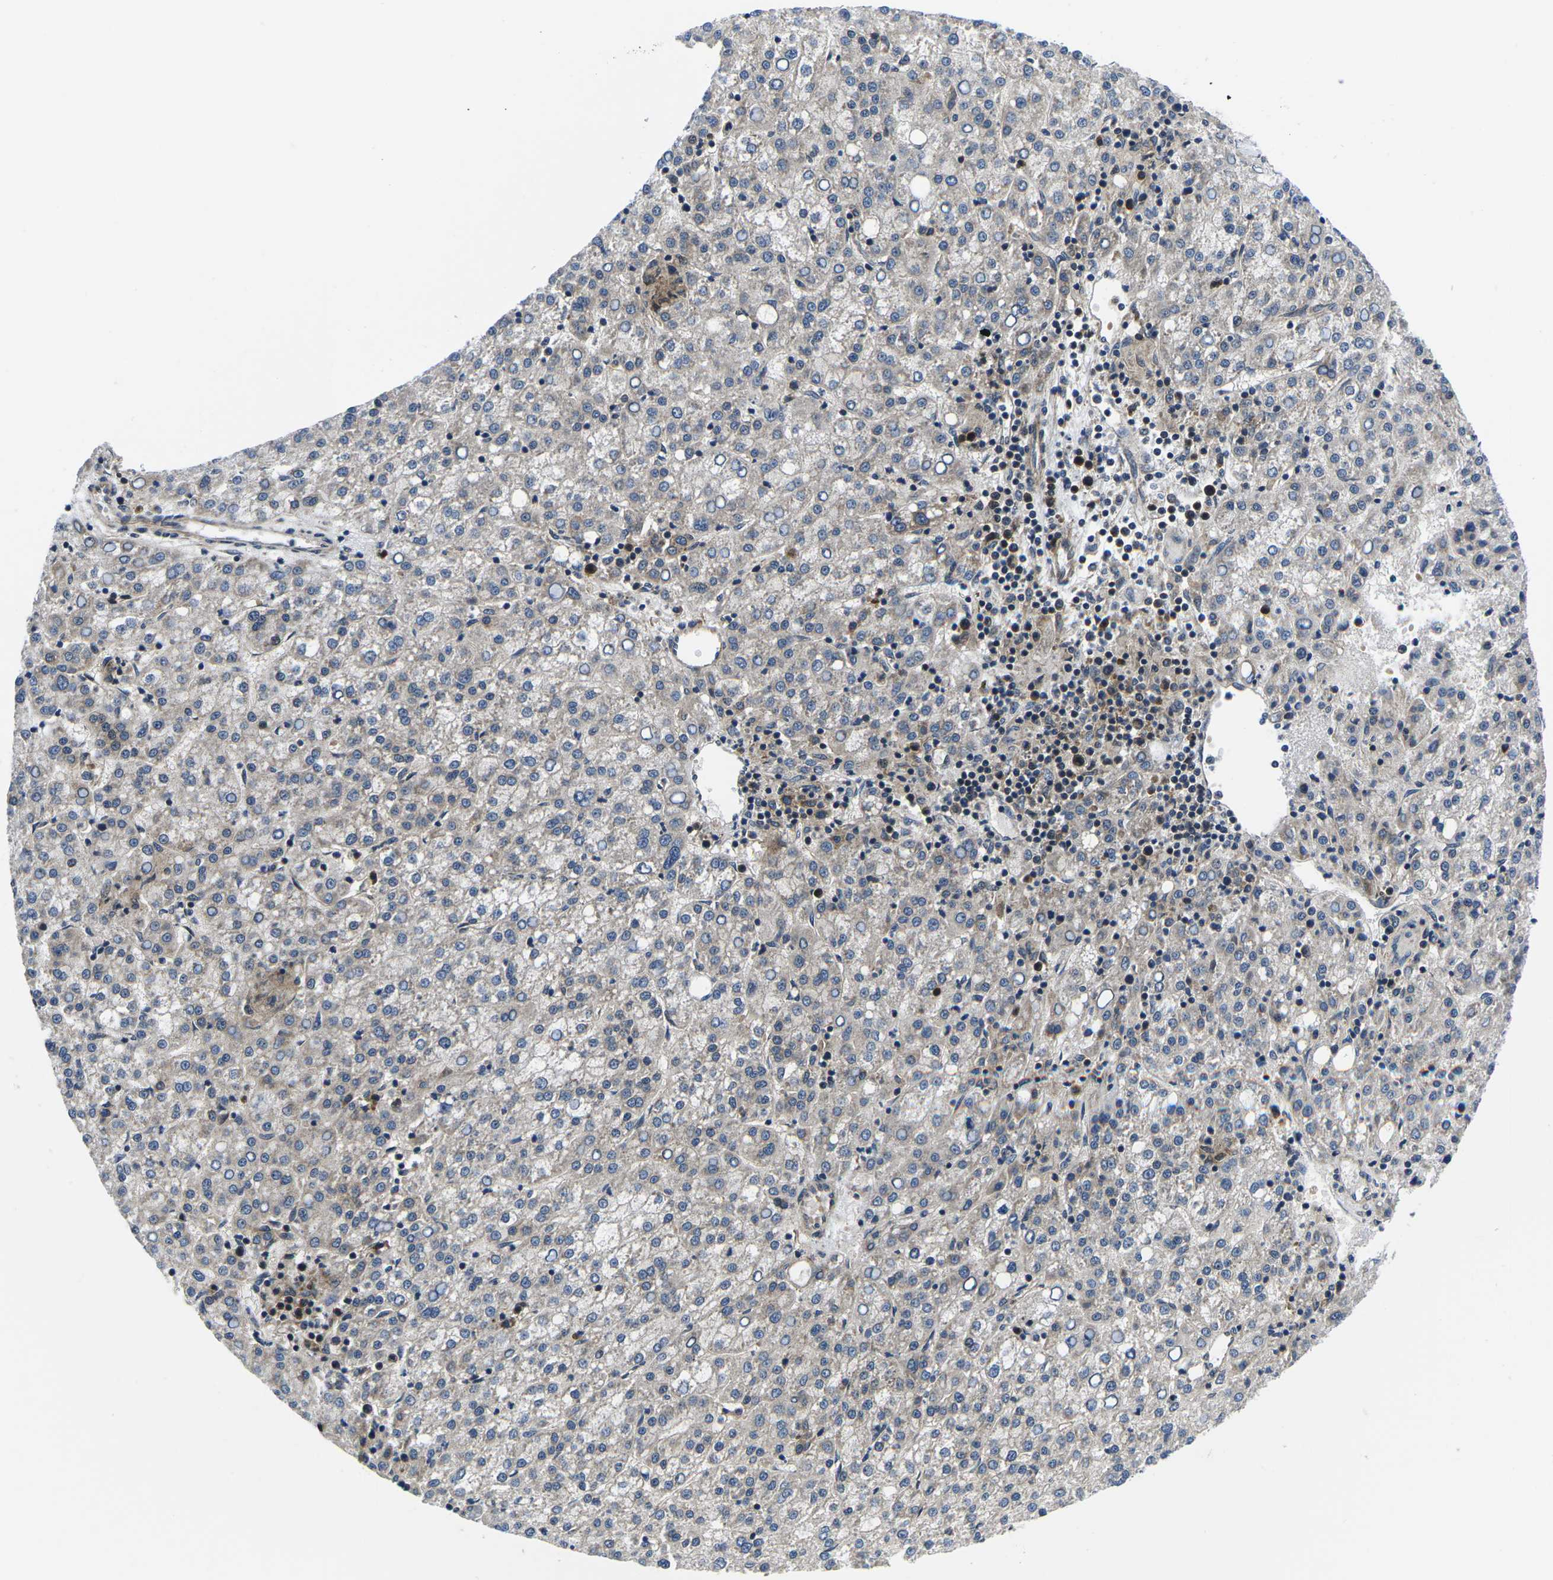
{"staining": {"intensity": "negative", "quantity": "none", "location": "none"}, "tissue": "liver cancer", "cell_type": "Tumor cells", "image_type": "cancer", "snomed": [{"axis": "morphology", "description": "Carcinoma, Hepatocellular, NOS"}, {"axis": "topography", "description": "Liver"}], "caption": "Tumor cells show no significant protein staining in liver hepatocellular carcinoma. (DAB (3,3'-diaminobenzidine) immunohistochemistry visualized using brightfield microscopy, high magnification).", "gene": "EIF4E", "patient": {"sex": "female", "age": 58}}